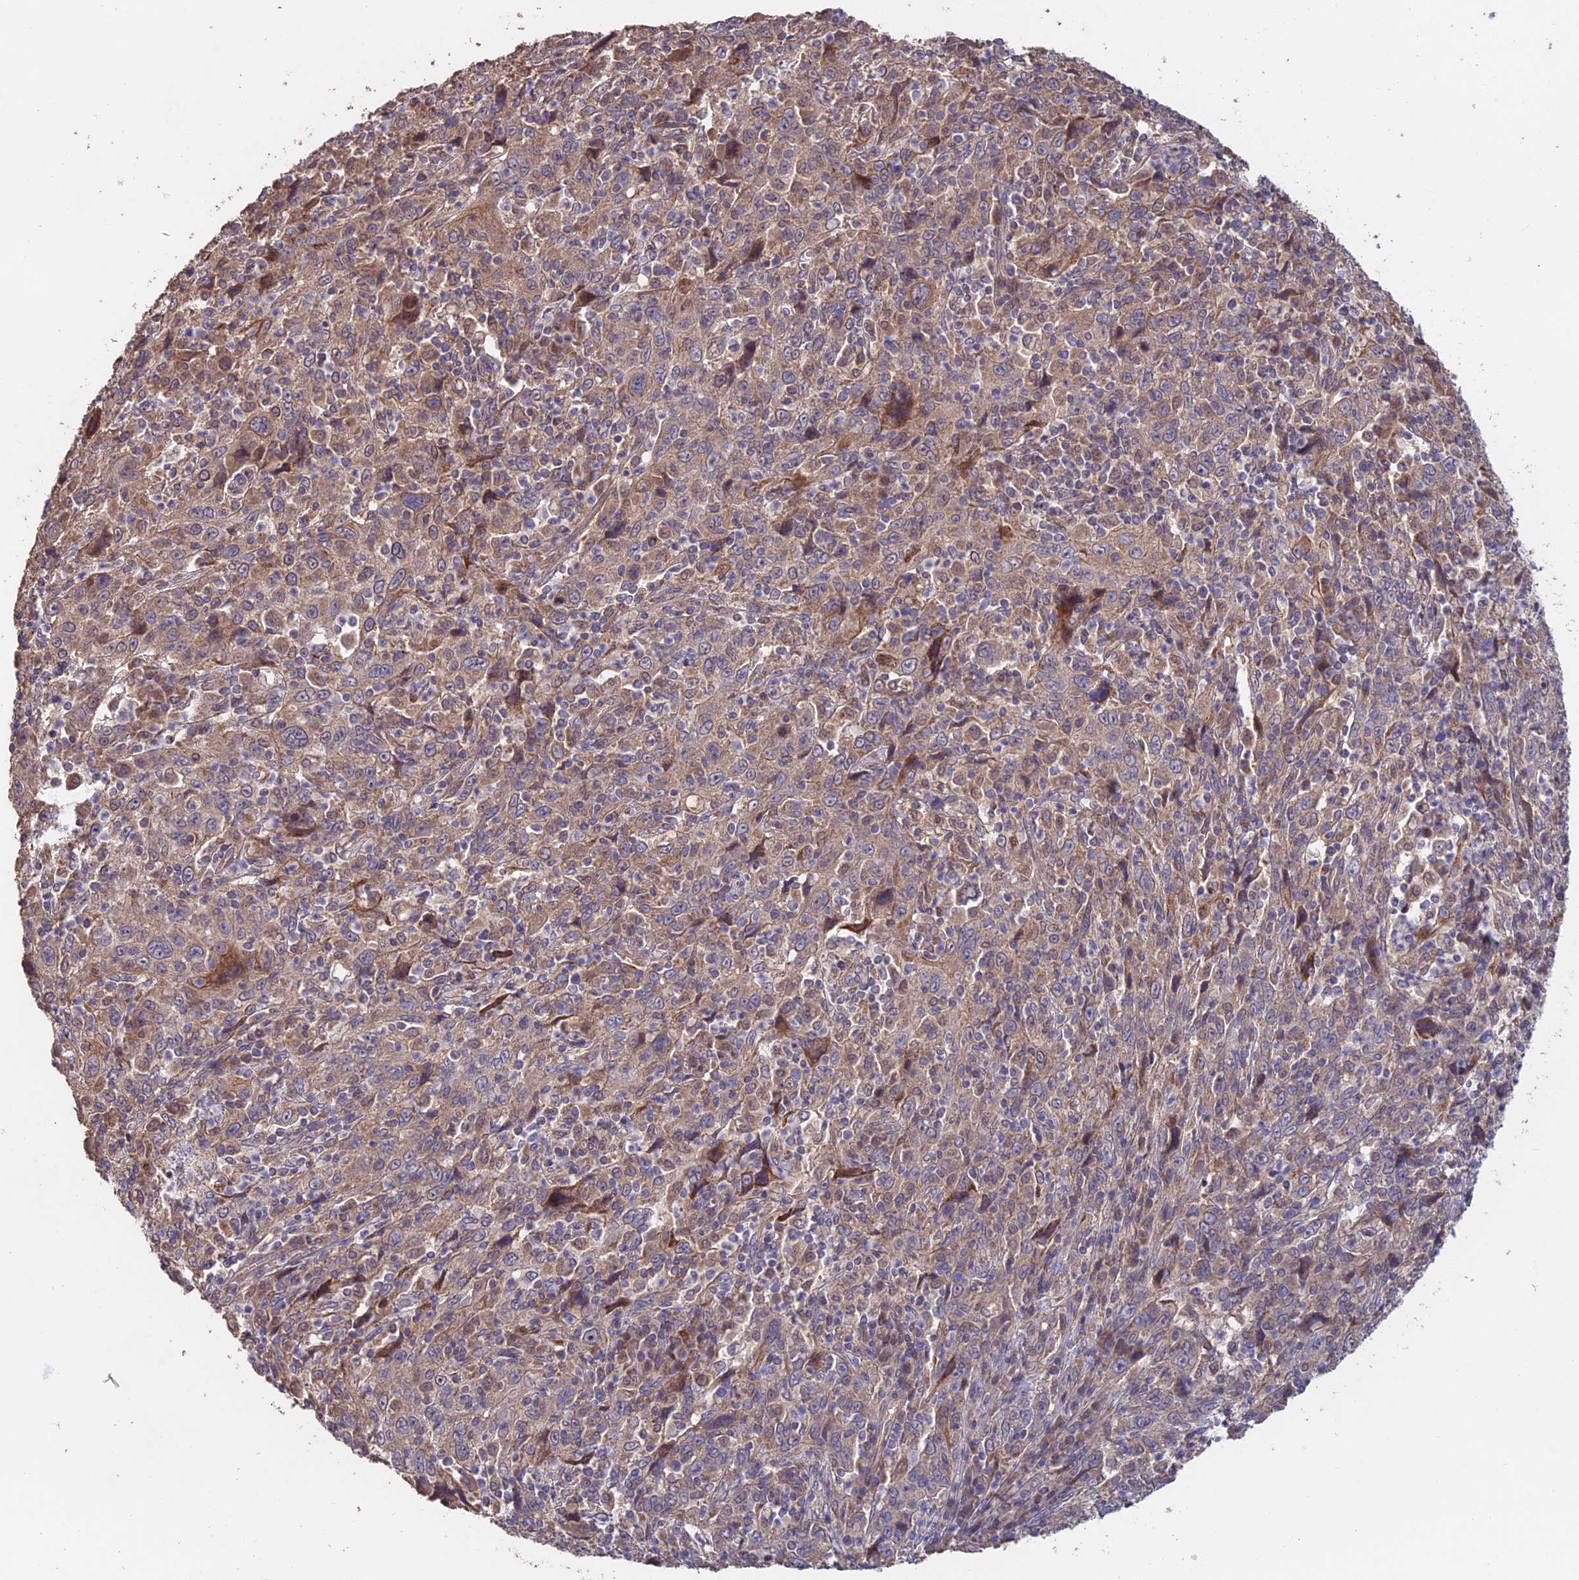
{"staining": {"intensity": "moderate", "quantity": ">75%", "location": "cytoplasmic/membranous"}, "tissue": "cervical cancer", "cell_type": "Tumor cells", "image_type": "cancer", "snomed": [{"axis": "morphology", "description": "Squamous cell carcinoma, NOS"}, {"axis": "topography", "description": "Cervix"}], "caption": "Immunohistochemical staining of human cervical cancer exhibits medium levels of moderate cytoplasmic/membranous protein expression in approximately >75% of tumor cells.", "gene": "SHISA5", "patient": {"sex": "female", "age": 46}}